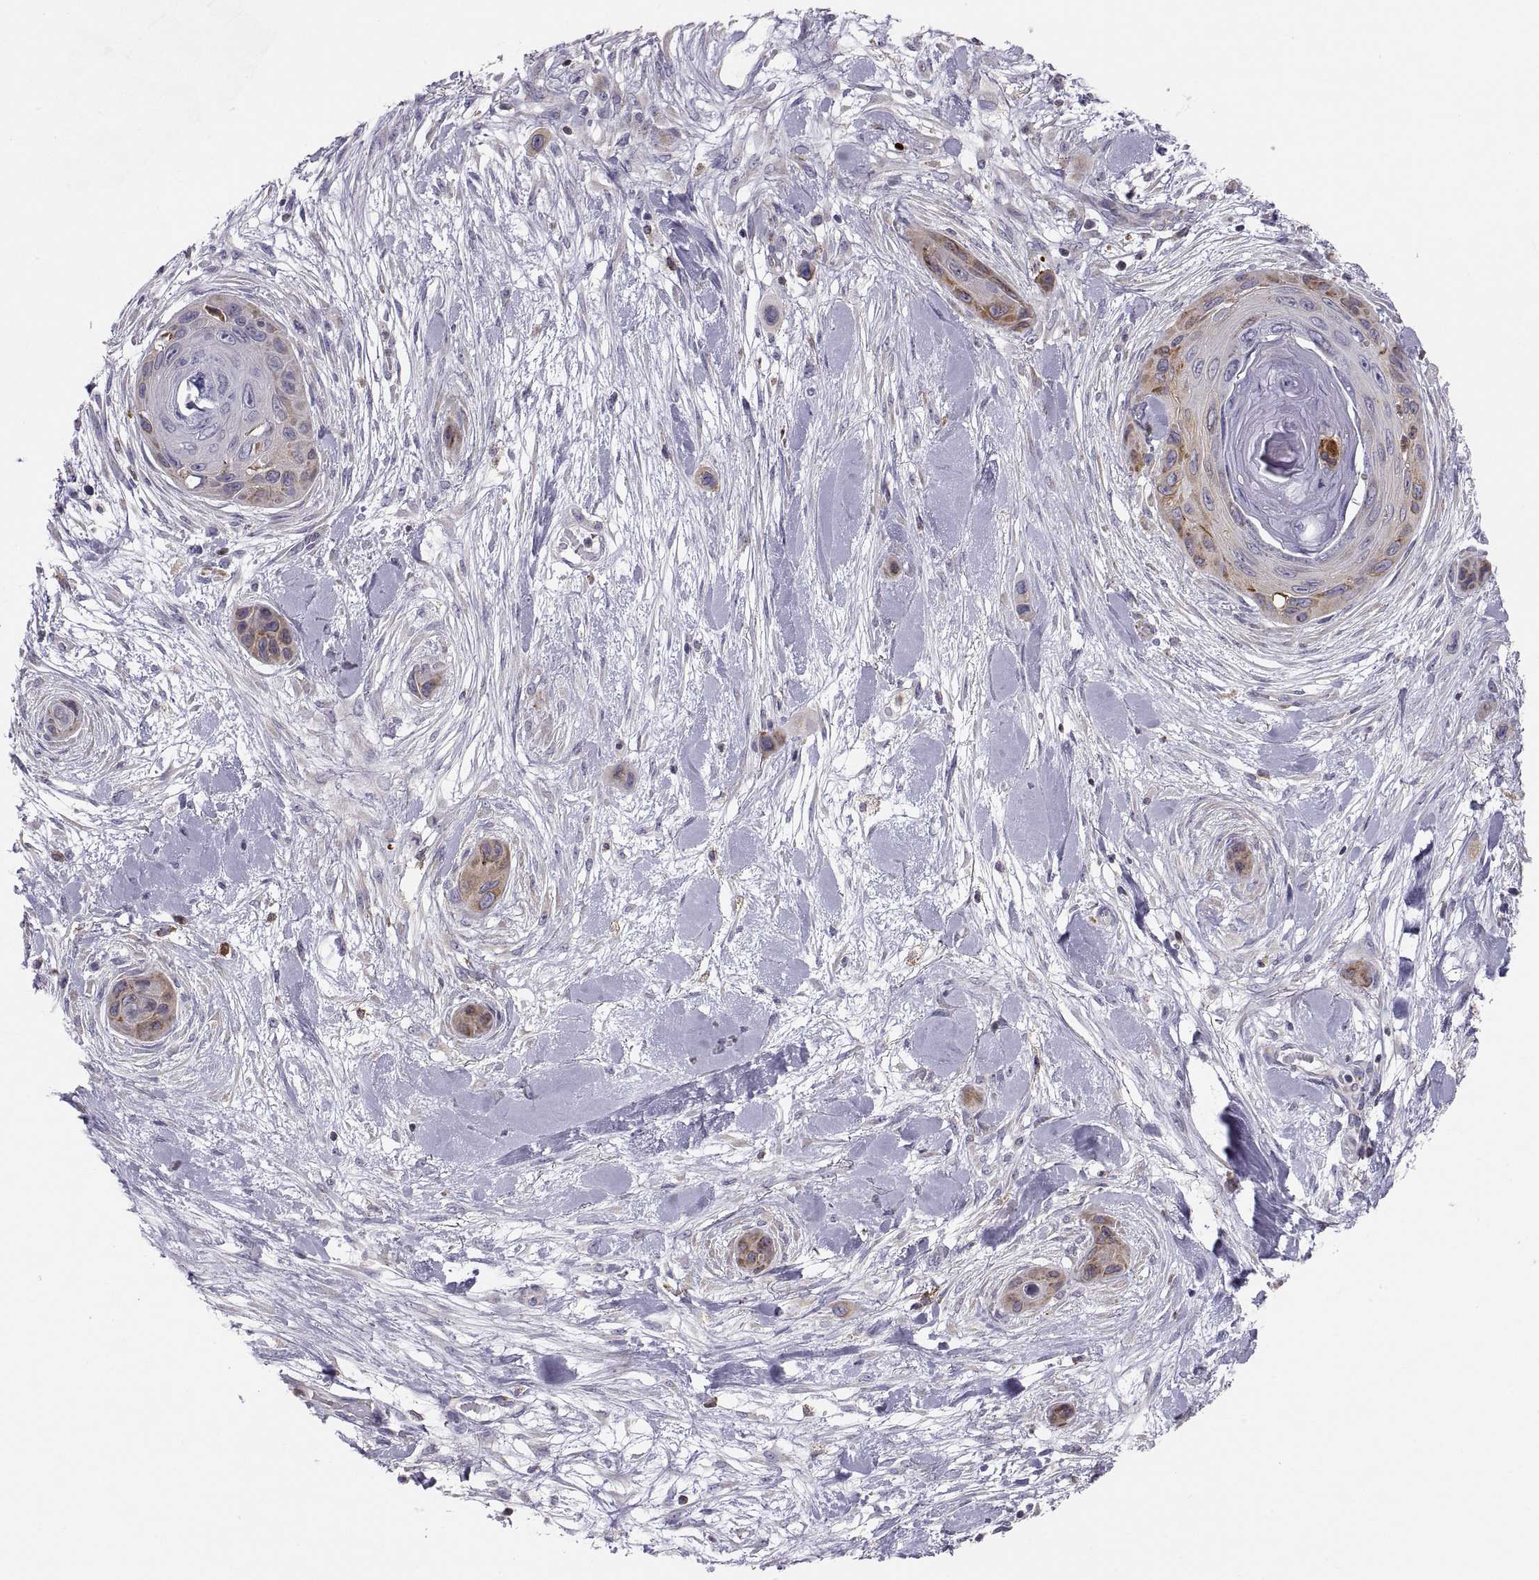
{"staining": {"intensity": "moderate", "quantity": "<25%", "location": "cytoplasmic/membranous"}, "tissue": "skin cancer", "cell_type": "Tumor cells", "image_type": "cancer", "snomed": [{"axis": "morphology", "description": "Squamous cell carcinoma, NOS"}, {"axis": "topography", "description": "Skin"}], "caption": "This image demonstrates skin cancer stained with immunohistochemistry (IHC) to label a protein in brown. The cytoplasmic/membranous of tumor cells show moderate positivity for the protein. Nuclei are counter-stained blue.", "gene": "ERO1A", "patient": {"sex": "male", "age": 82}}